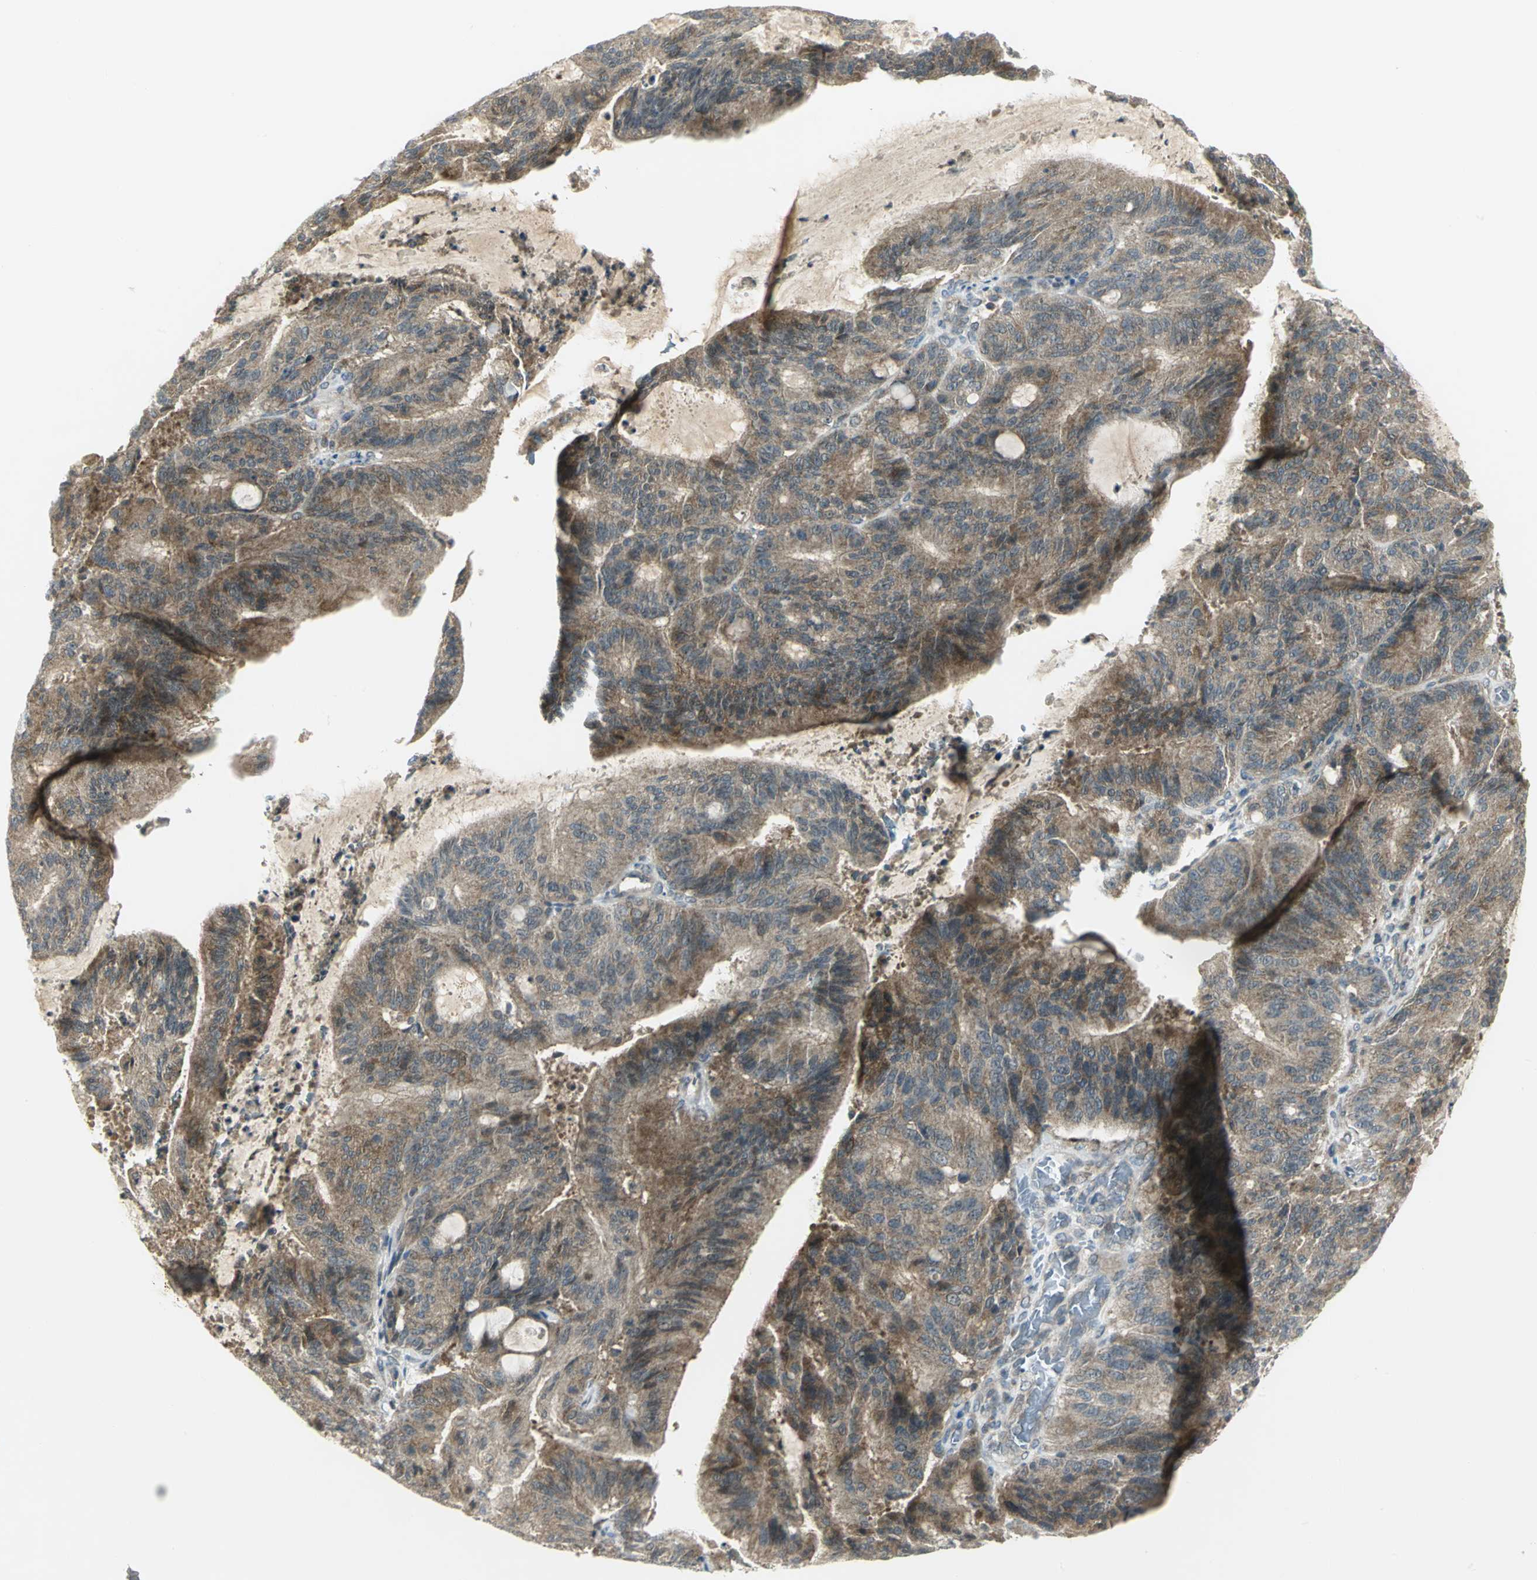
{"staining": {"intensity": "moderate", "quantity": ">75%", "location": "cytoplasmic/membranous"}, "tissue": "liver cancer", "cell_type": "Tumor cells", "image_type": "cancer", "snomed": [{"axis": "morphology", "description": "Cholangiocarcinoma"}, {"axis": "topography", "description": "Liver"}], "caption": "About >75% of tumor cells in liver cholangiocarcinoma demonstrate moderate cytoplasmic/membranous protein staining as visualized by brown immunohistochemical staining.", "gene": "MAPK8IP3", "patient": {"sex": "female", "age": 73}}